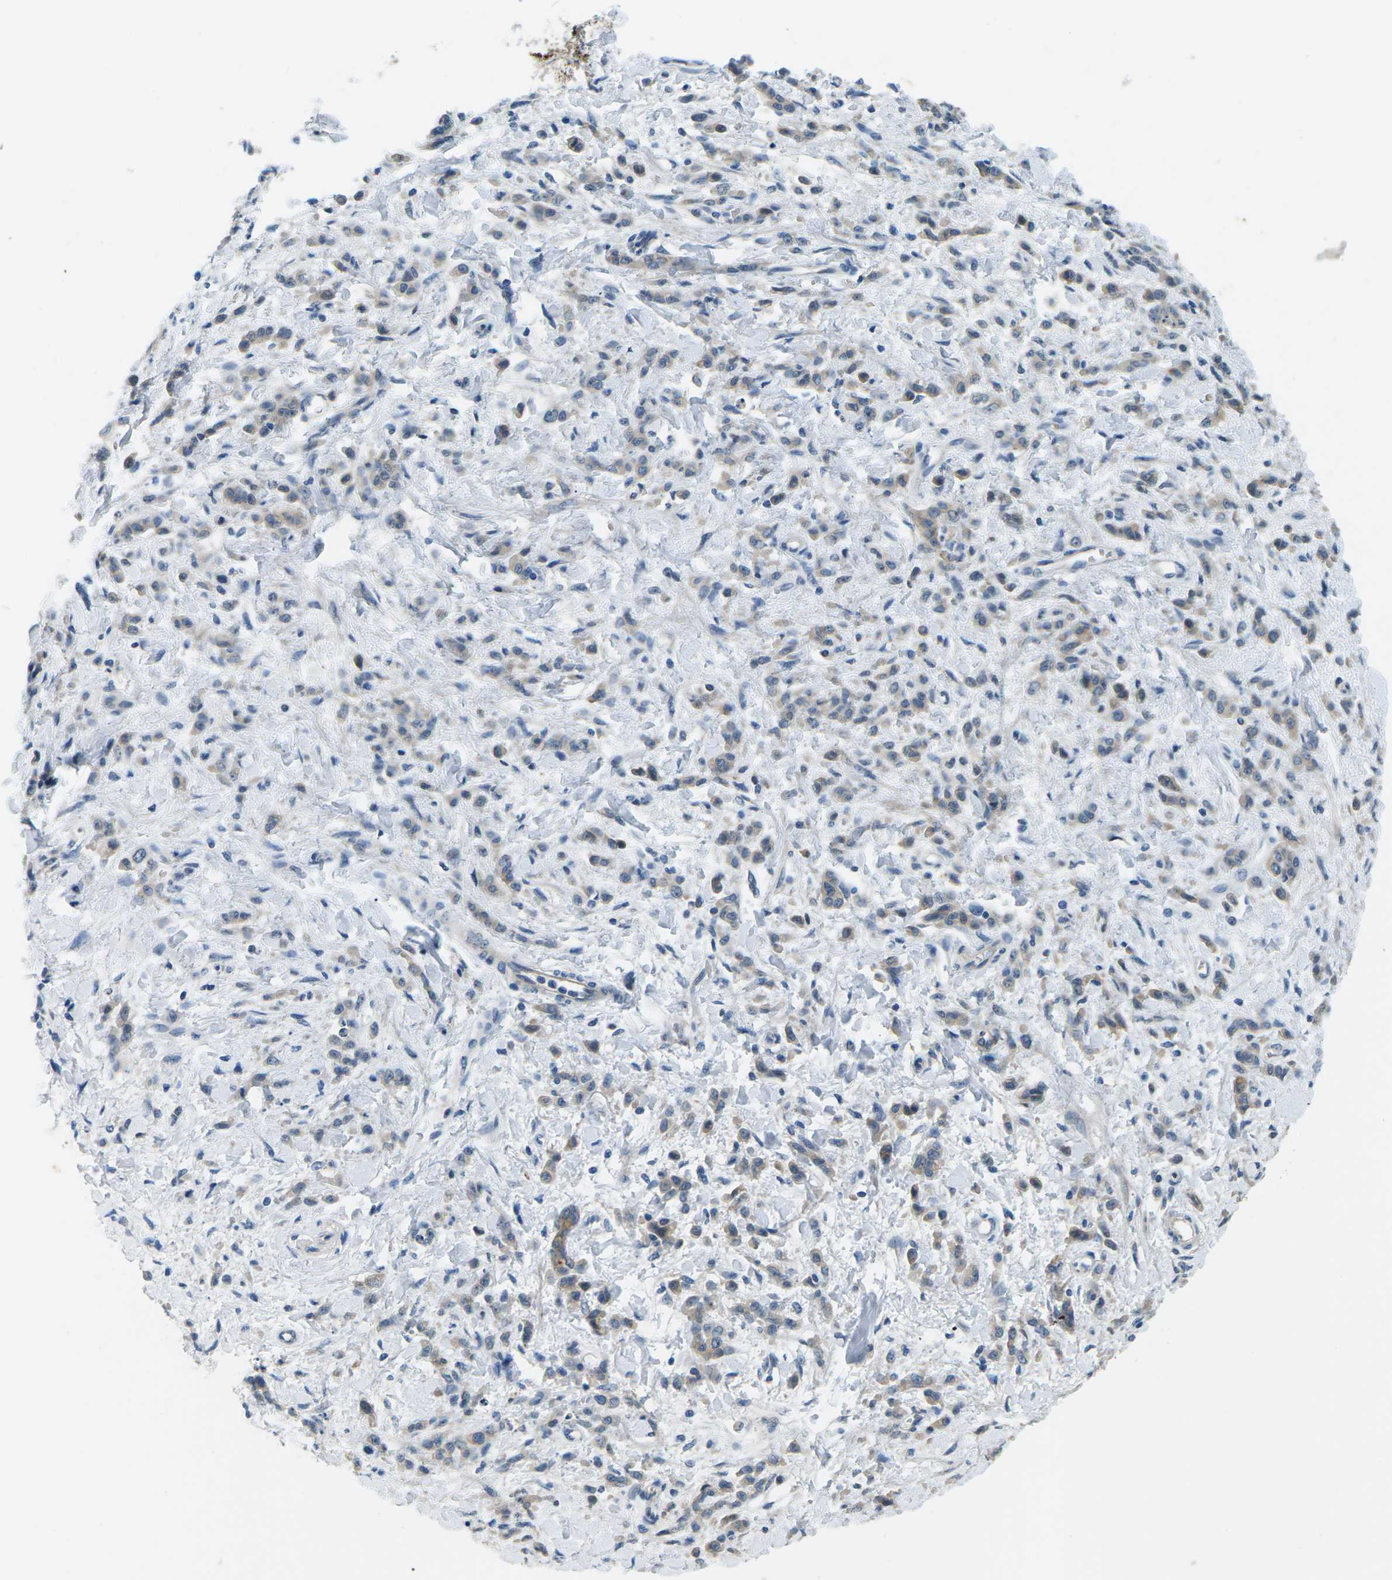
{"staining": {"intensity": "weak", "quantity": "25%-75%", "location": "cytoplasmic/membranous"}, "tissue": "stomach cancer", "cell_type": "Tumor cells", "image_type": "cancer", "snomed": [{"axis": "morphology", "description": "Normal tissue, NOS"}, {"axis": "morphology", "description": "Adenocarcinoma, NOS"}, {"axis": "topography", "description": "Stomach"}], "caption": "Weak cytoplasmic/membranous expression is present in approximately 25%-75% of tumor cells in stomach cancer (adenocarcinoma).", "gene": "CTNND1", "patient": {"sex": "male", "age": 82}}